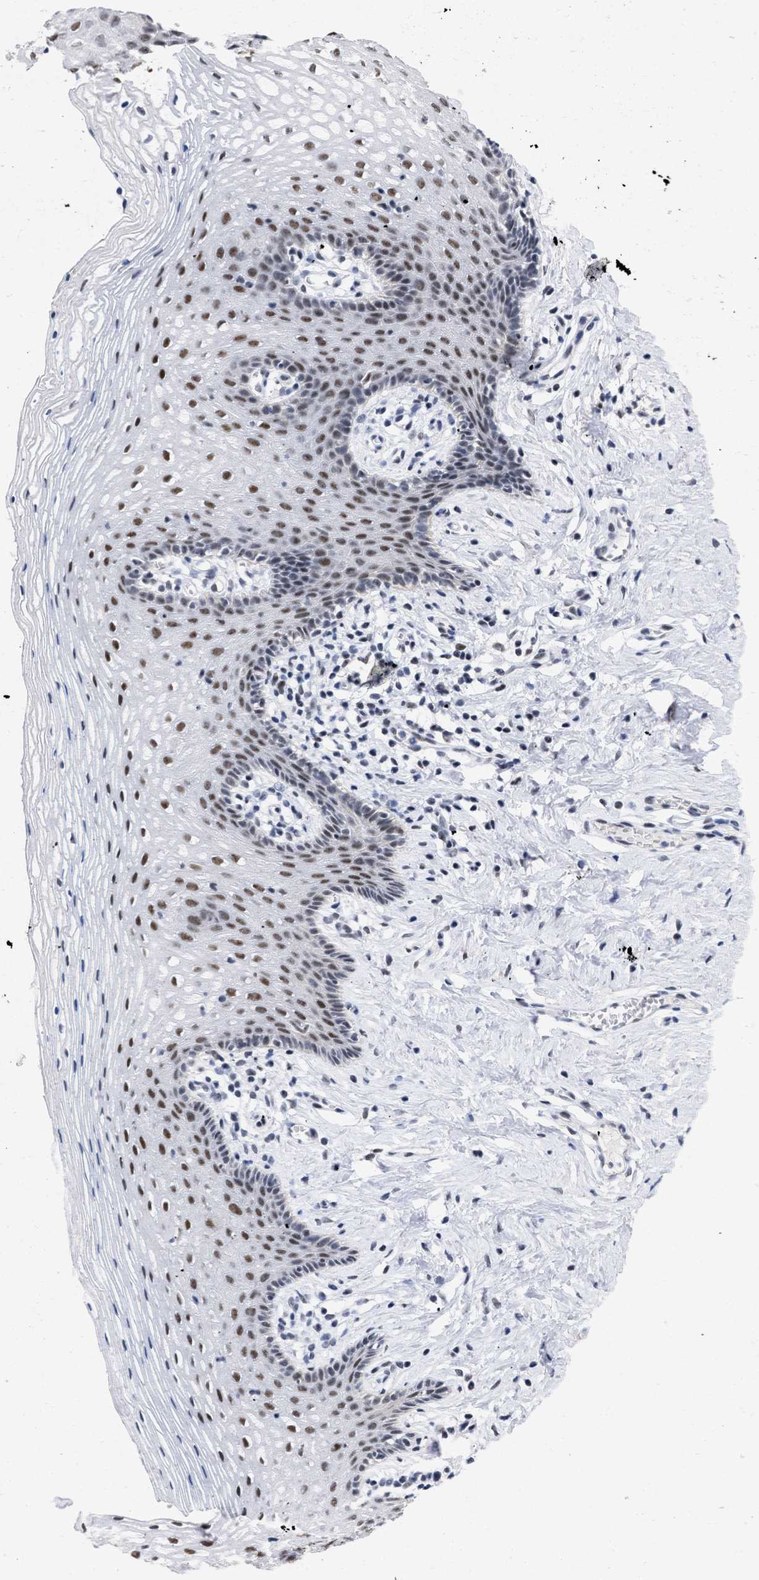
{"staining": {"intensity": "moderate", "quantity": "25%-75%", "location": "nuclear"}, "tissue": "vagina", "cell_type": "Squamous epithelial cells", "image_type": "normal", "snomed": [{"axis": "morphology", "description": "Normal tissue, NOS"}, {"axis": "topography", "description": "Vagina"}], "caption": "Human vagina stained for a protein (brown) demonstrates moderate nuclear positive staining in approximately 25%-75% of squamous epithelial cells.", "gene": "DDX41", "patient": {"sex": "female", "age": 32}}